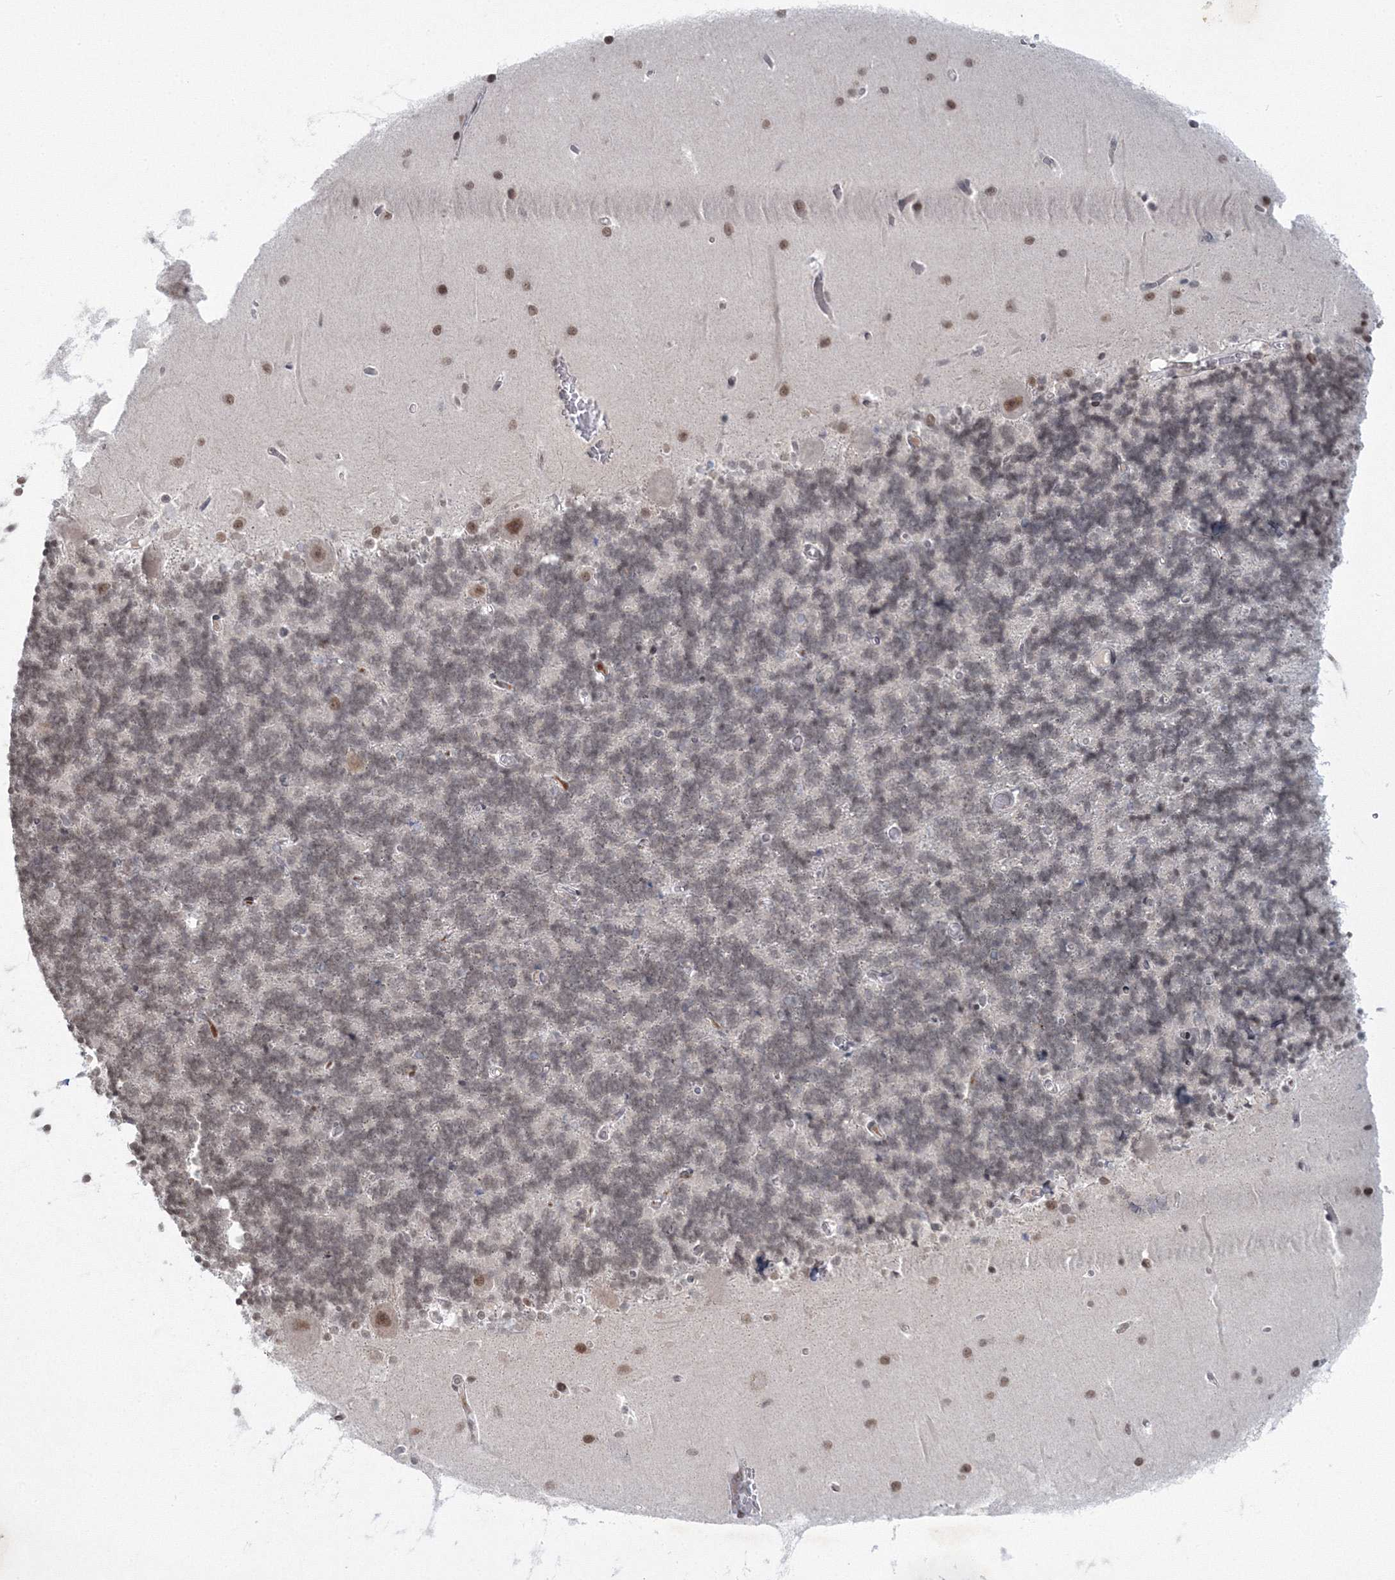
{"staining": {"intensity": "moderate", "quantity": ">75%", "location": "nuclear"}, "tissue": "cerebellum", "cell_type": "Cells in granular layer", "image_type": "normal", "snomed": [{"axis": "morphology", "description": "Normal tissue, NOS"}, {"axis": "topography", "description": "Cerebellum"}], "caption": "Unremarkable cerebellum displays moderate nuclear expression in approximately >75% of cells in granular layer.", "gene": "C3orf33", "patient": {"sex": "male", "age": 37}}